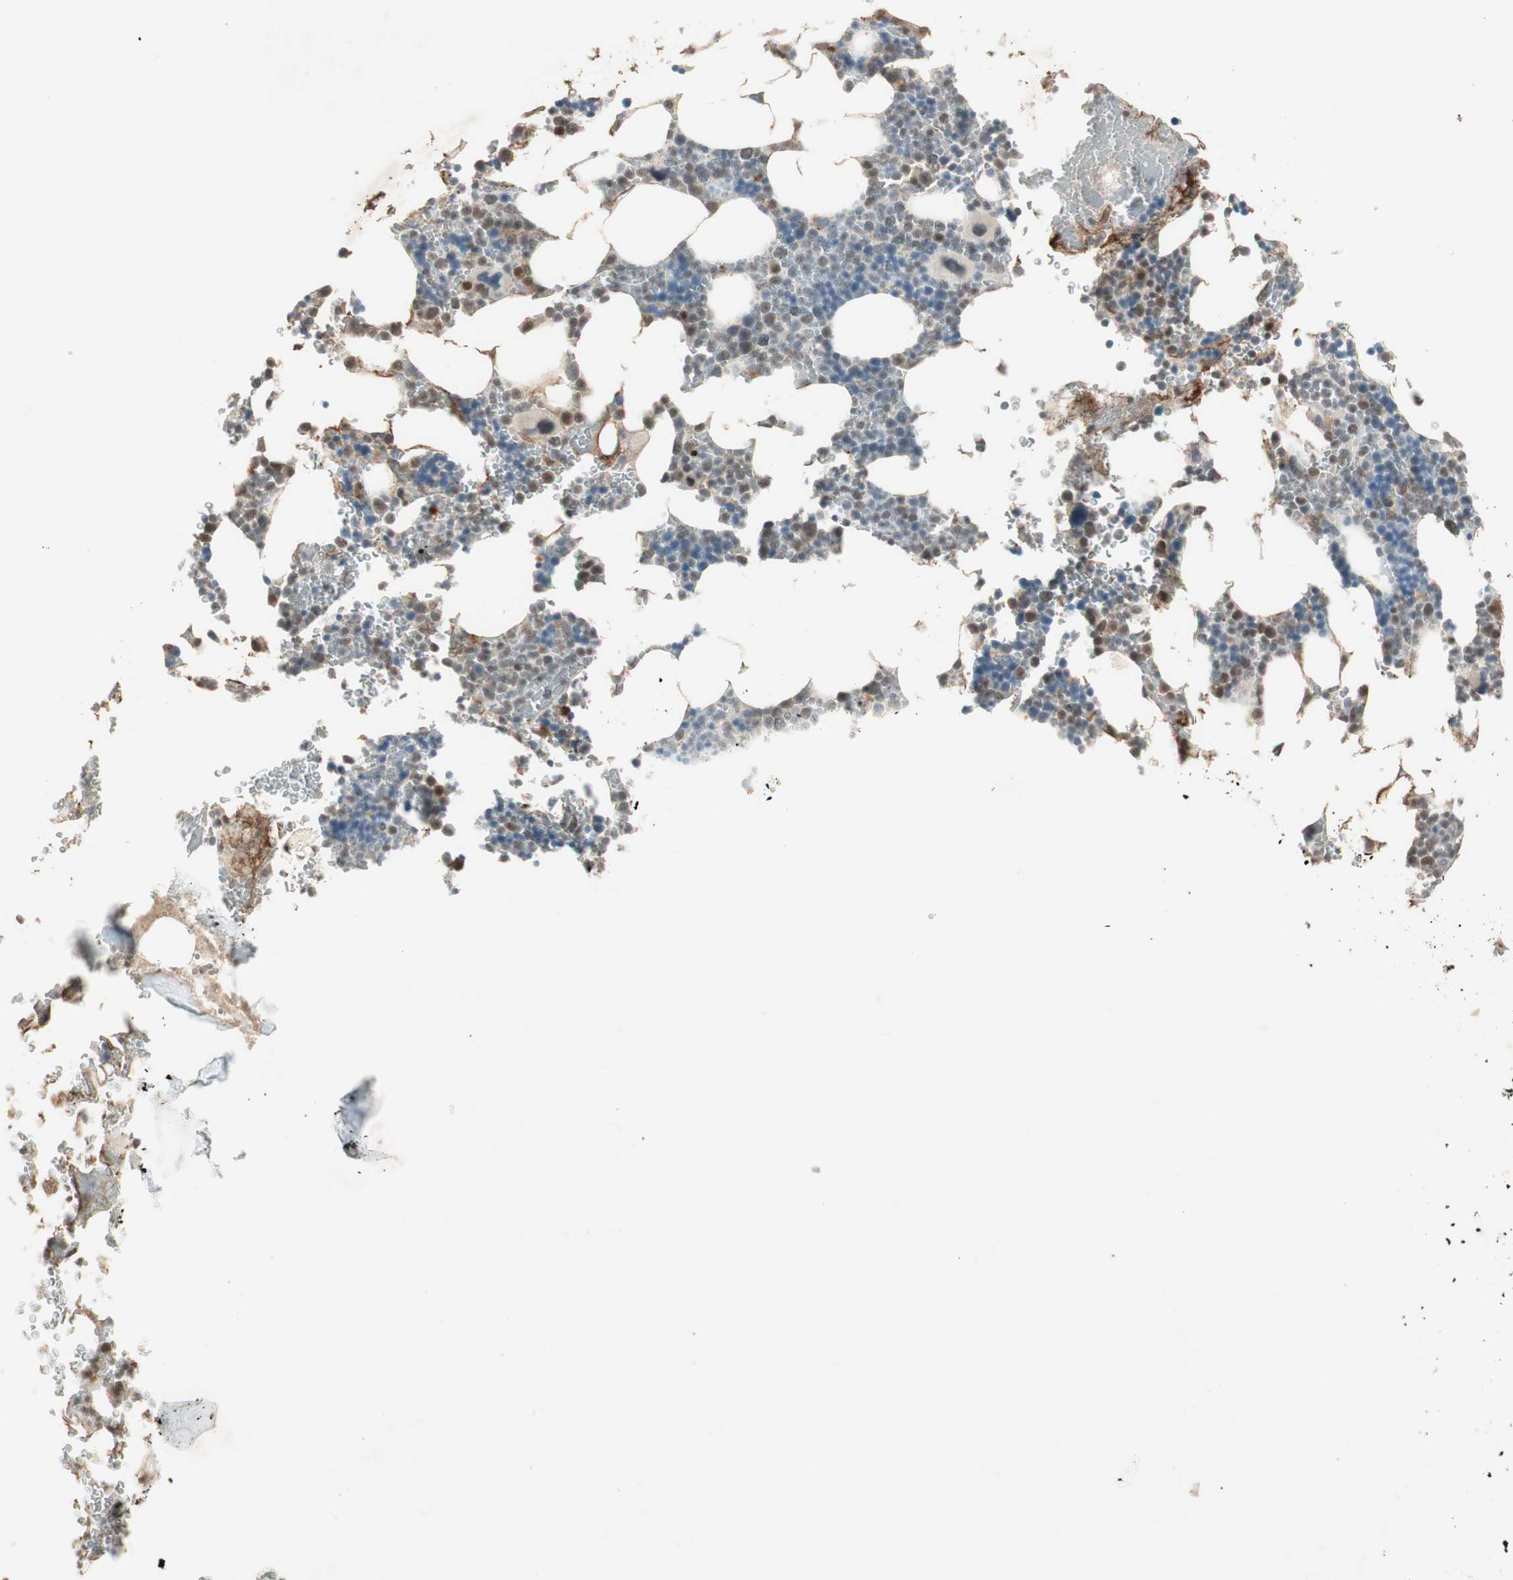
{"staining": {"intensity": "moderate", "quantity": "<25%", "location": "nuclear"}, "tissue": "bone marrow", "cell_type": "Hematopoietic cells", "image_type": "normal", "snomed": [{"axis": "morphology", "description": "Normal tissue, NOS"}, {"axis": "topography", "description": "Bone marrow"}], "caption": "Hematopoietic cells demonstrate low levels of moderate nuclear staining in approximately <25% of cells in normal human bone marrow. The protein of interest is stained brown, and the nuclei are stained in blue (DAB (3,3'-diaminobenzidine) IHC with brightfield microscopy, high magnification).", "gene": "RNGTT", "patient": {"sex": "female", "age": 73}}